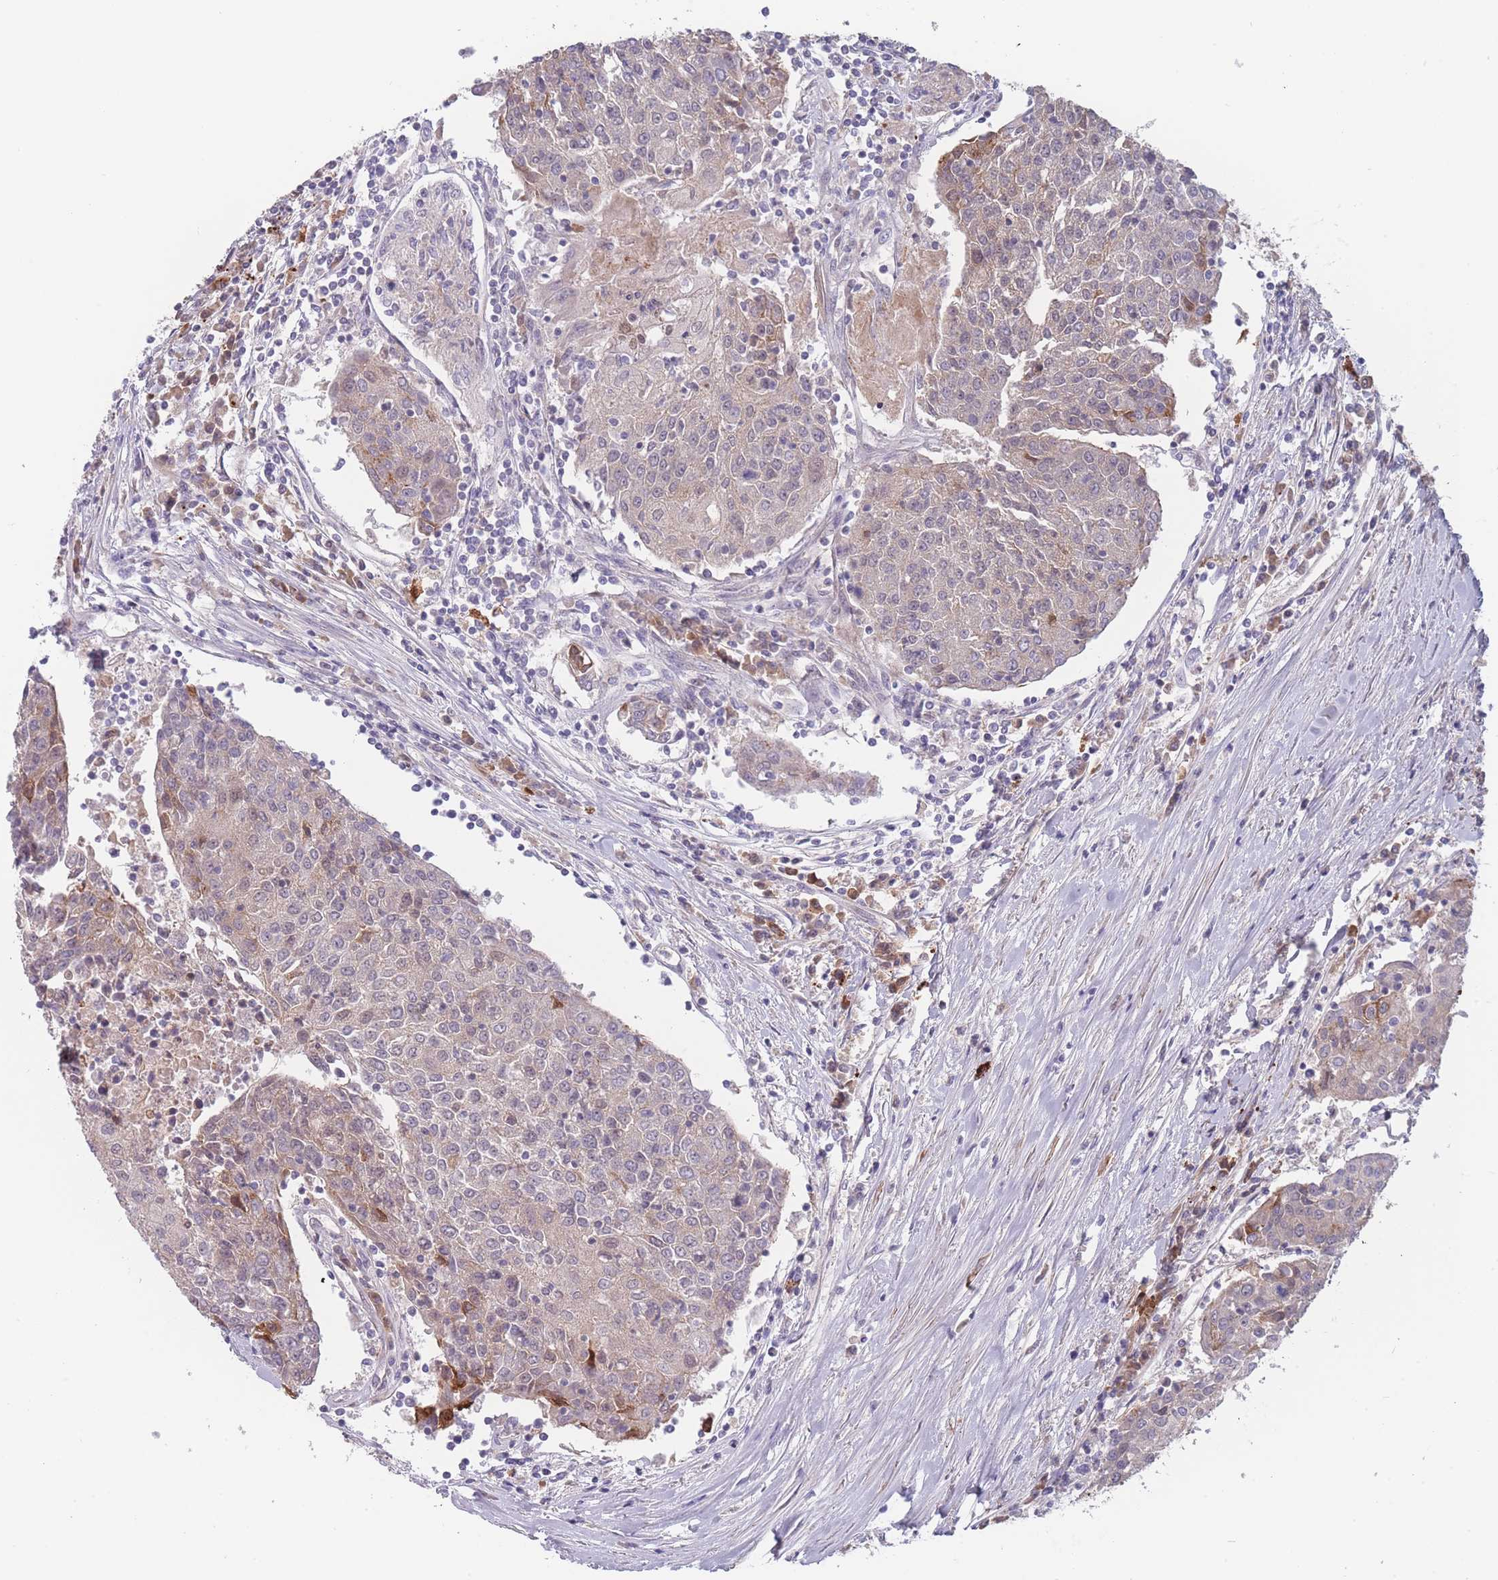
{"staining": {"intensity": "weak", "quantity": "<25%", "location": "cytoplasmic/membranous"}, "tissue": "urothelial cancer", "cell_type": "Tumor cells", "image_type": "cancer", "snomed": [{"axis": "morphology", "description": "Urothelial carcinoma, High grade"}, {"axis": "topography", "description": "Urinary bladder"}], "caption": "Immunohistochemistry (IHC) image of urothelial cancer stained for a protein (brown), which shows no staining in tumor cells.", "gene": "TMEM232", "patient": {"sex": "female", "age": 85}}